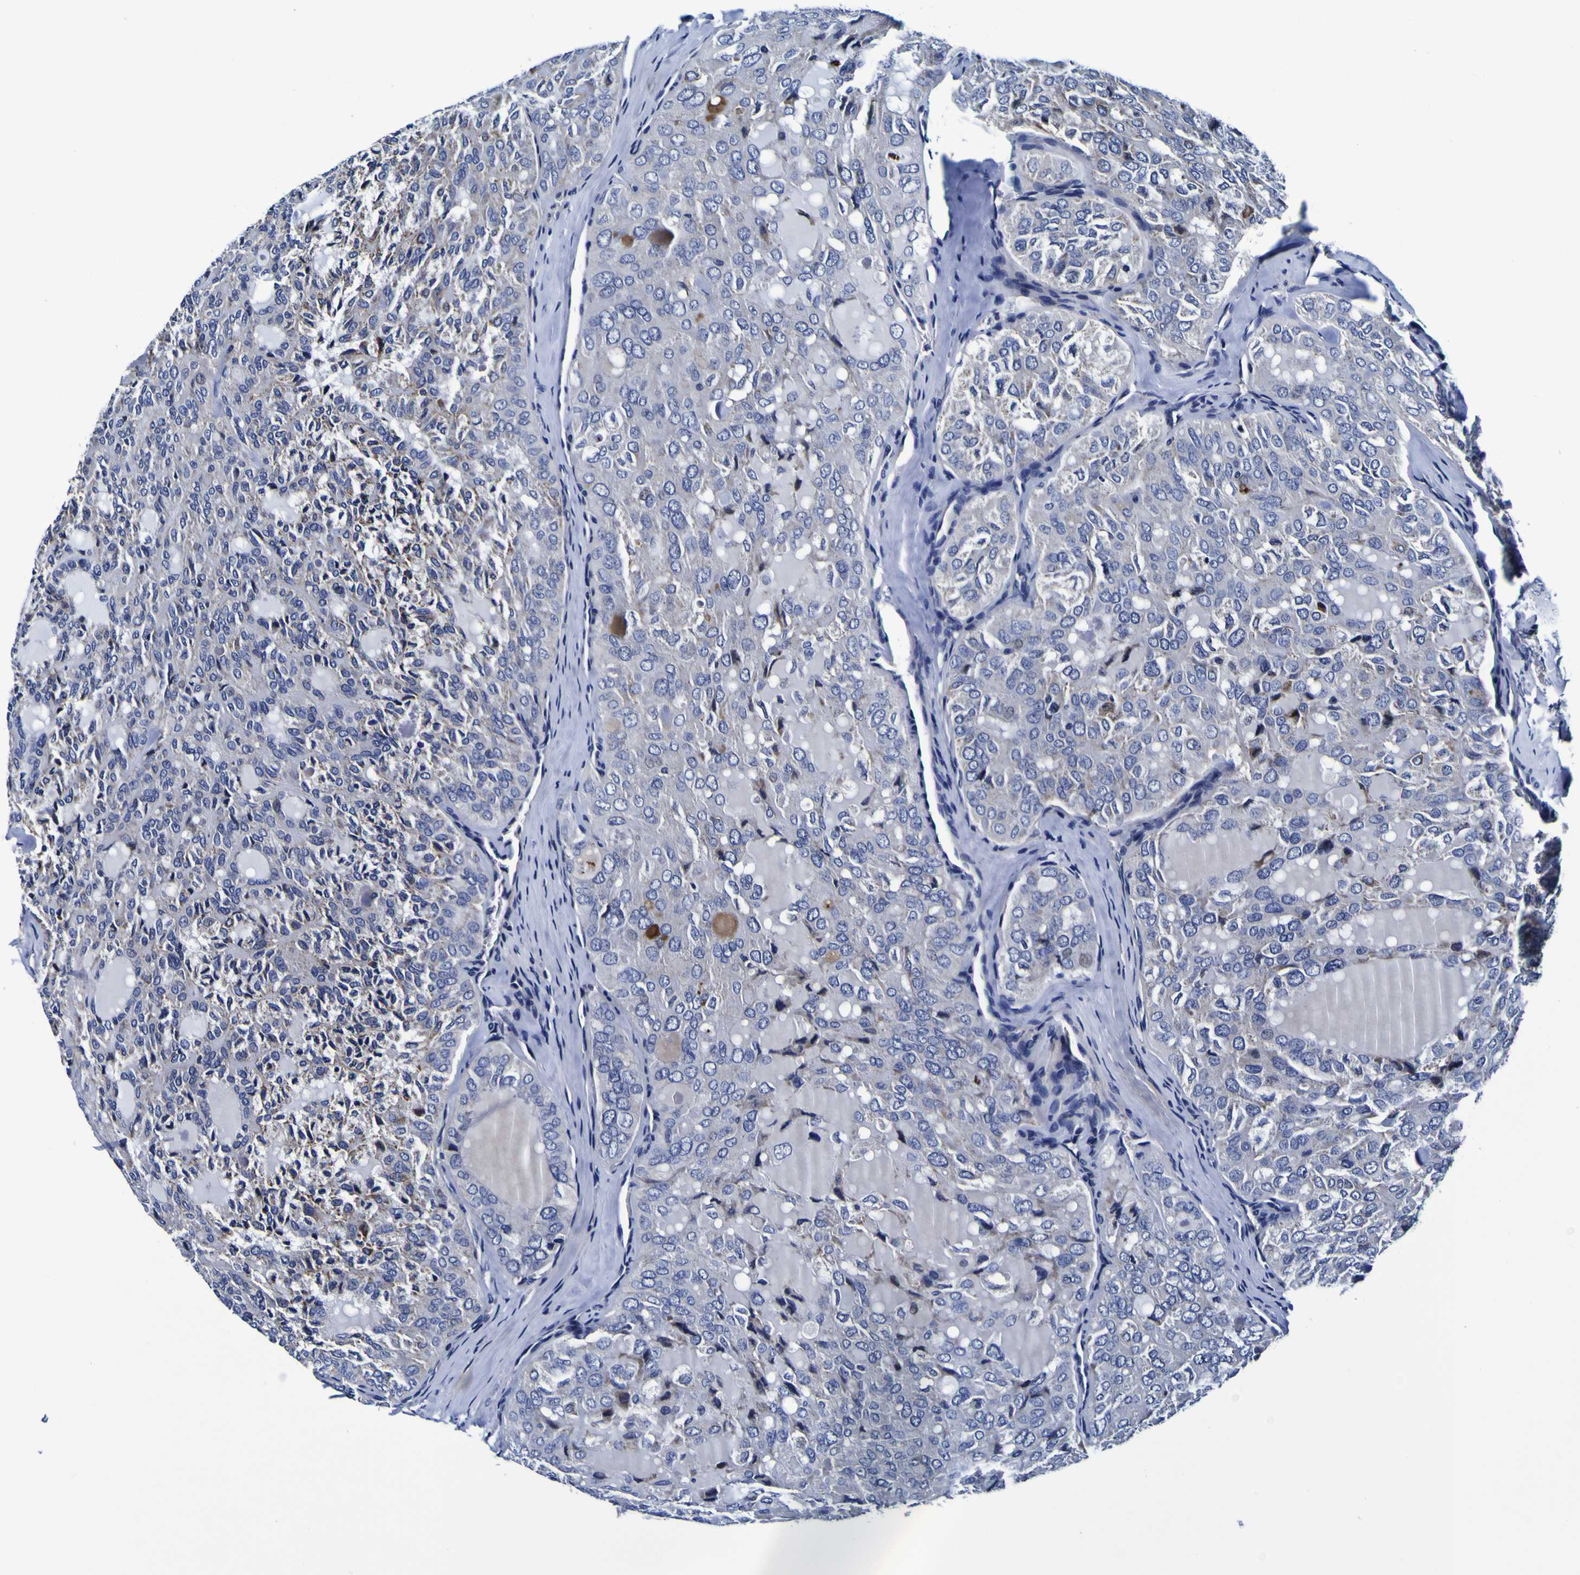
{"staining": {"intensity": "weak", "quantity": "<25%", "location": "cytoplasmic/membranous"}, "tissue": "thyroid cancer", "cell_type": "Tumor cells", "image_type": "cancer", "snomed": [{"axis": "morphology", "description": "Follicular adenoma carcinoma, NOS"}, {"axis": "topography", "description": "Thyroid gland"}], "caption": "High magnification brightfield microscopy of thyroid cancer stained with DAB (brown) and counterstained with hematoxylin (blue): tumor cells show no significant positivity.", "gene": "PDLIM4", "patient": {"sex": "male", "age": 75}}